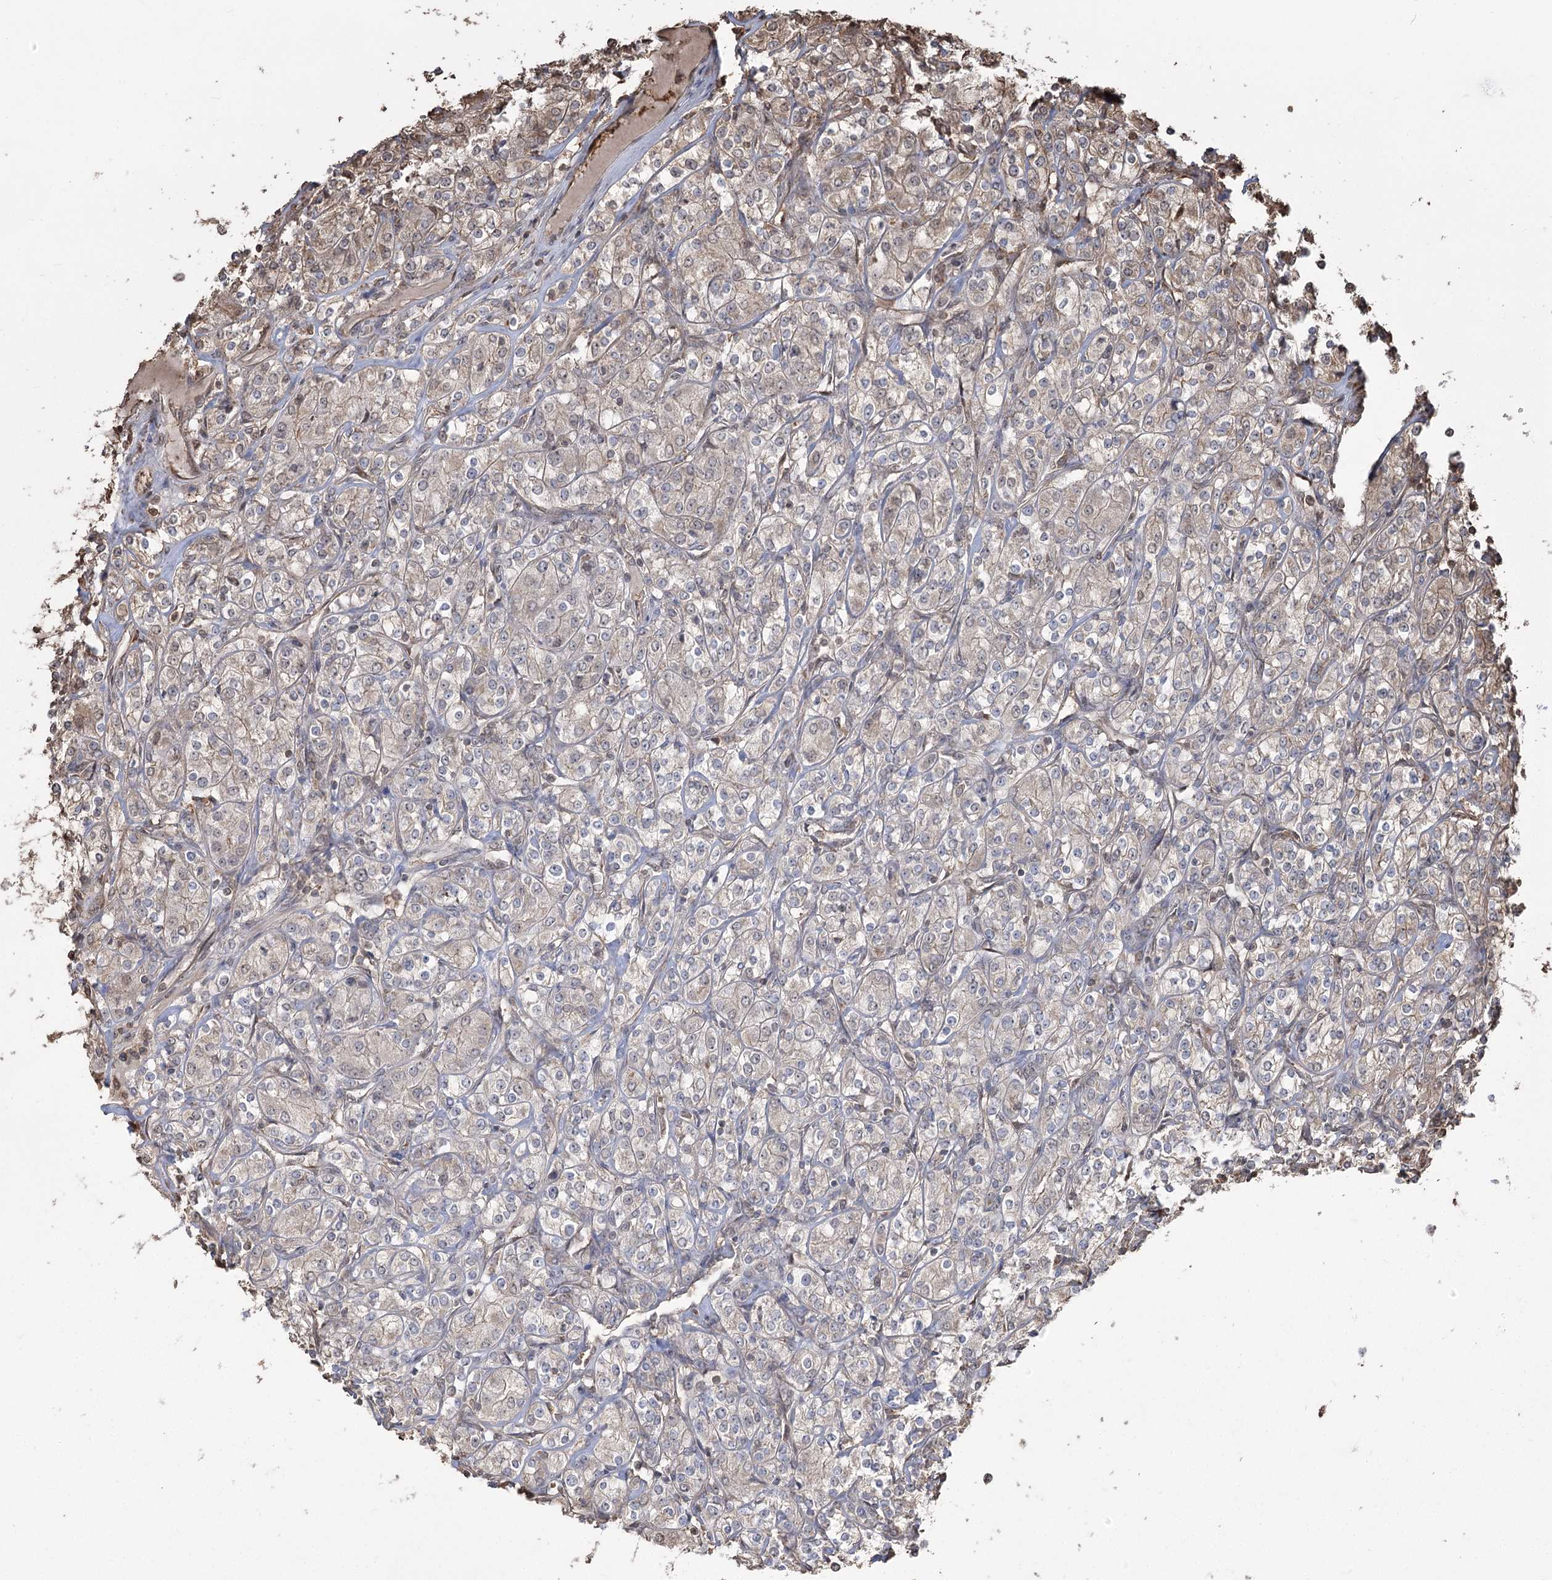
{"staining": {"intensity": "weak", "quantity": "<25%", "location": "cytoplasmic/membranous"}, "tissue": "renal cancer", "cell_type": "Tumor cells", "image_type": "cancer", "snomed": [{"axis": "morphology", "description": "Adenocarcinoma, NOS"}, {"axis": "topography", "description": "Kidney"}], "caption": "A photomicrograph of human adenocarcinoma (renal) is negative for staining in tumor cells.", "gene": "PLCH1", "patient": {"sex": "male", "age": 77}}